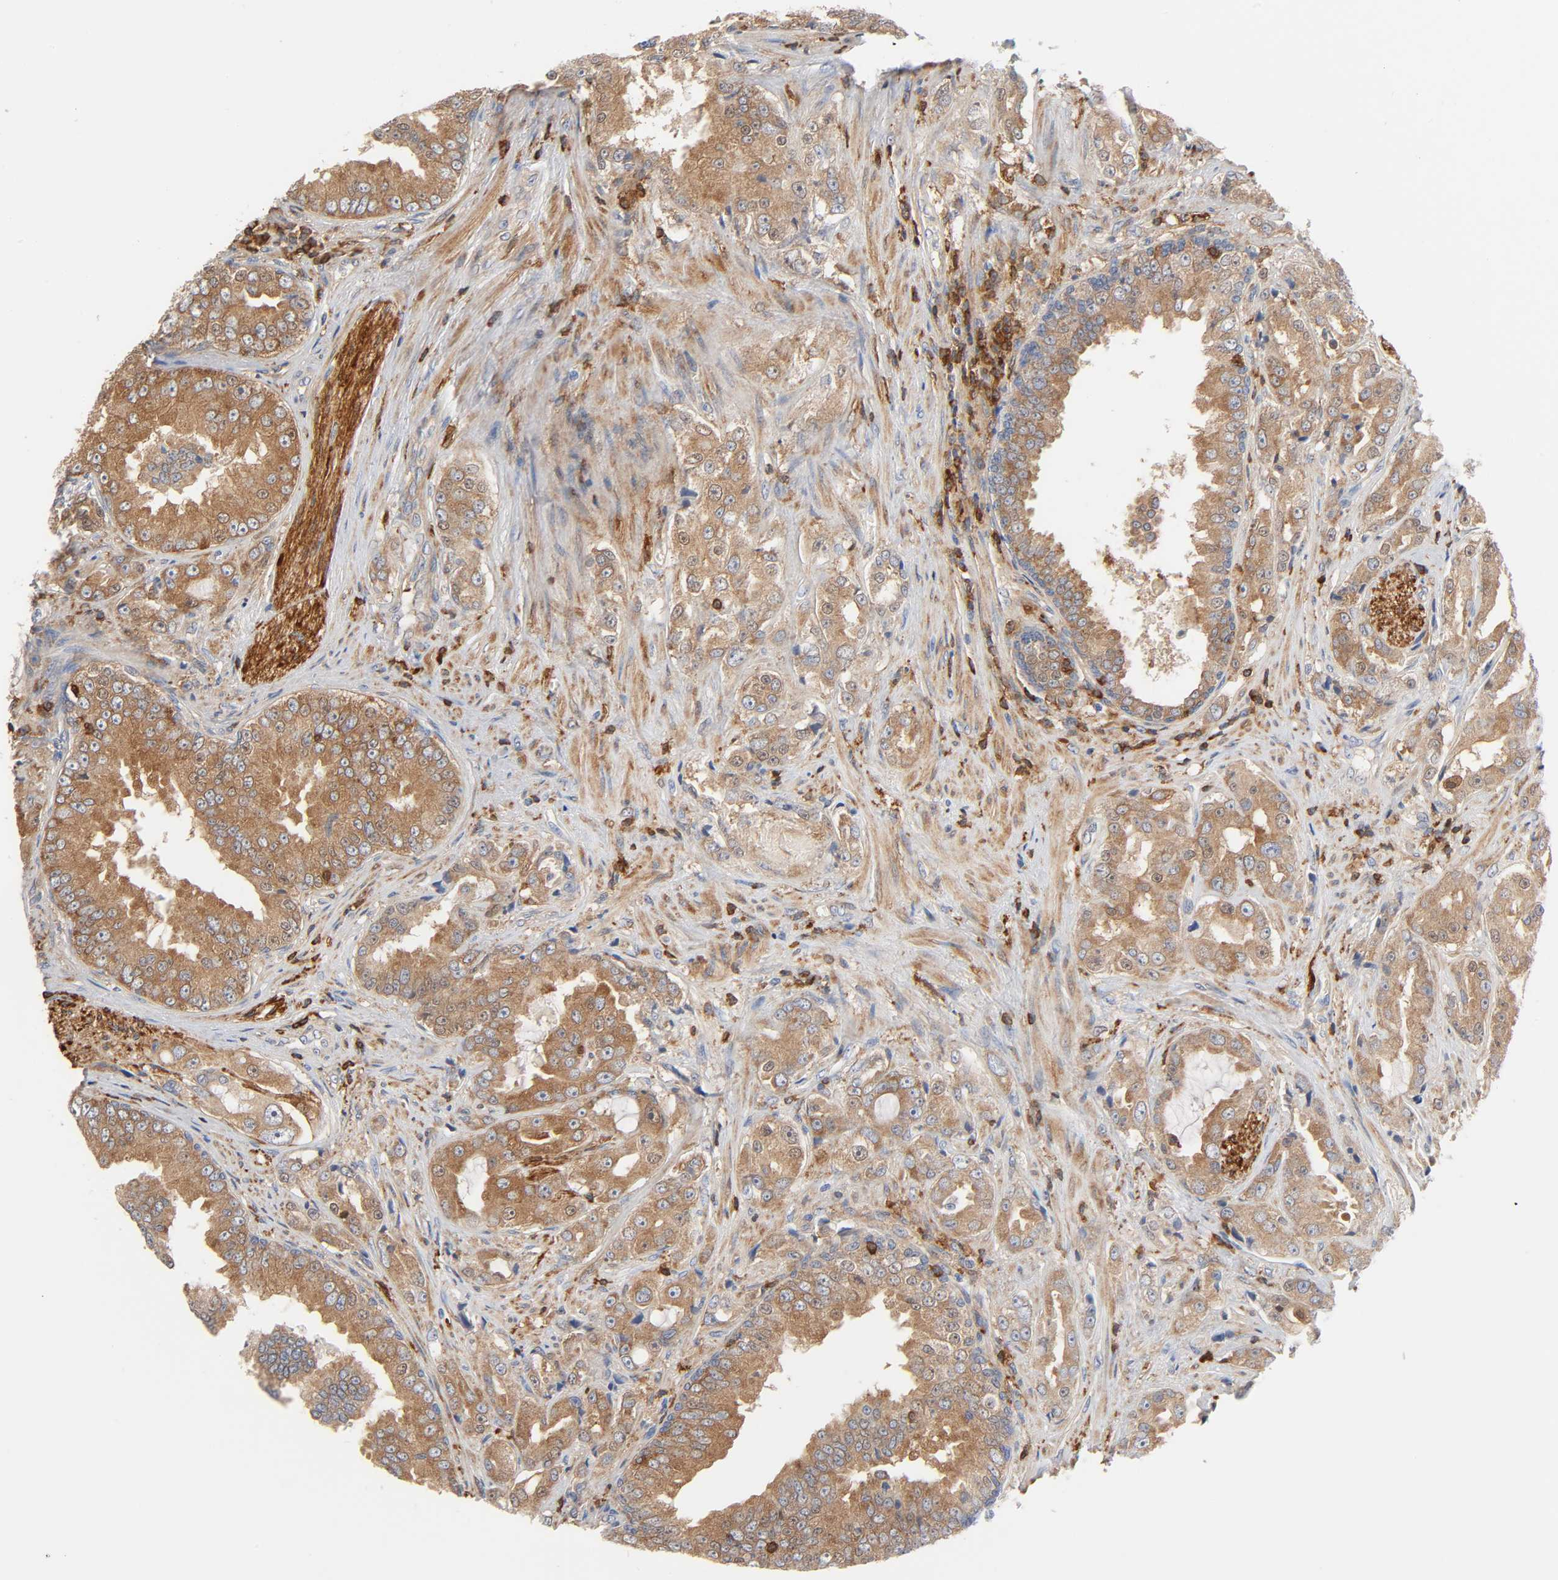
{"staining": {"intensity": "moderate", "quantity": ">75%", "location": "cytoplasmic/membranous,nuclear"}, "tissue": "prostate cancer", "cell_type": "Tumor cells", "image_type": "cancer", "snomed": [{"axis": "morphology", "description": "Adenocarcinoma, High grade"}, {"axis": "topography", "description": "Prostate"}], "caption": "Immunohistochemistry (IHC) (DAB (3,3'-diaminobenzidine)) staining of prostate cancer (adenocarcinoma (high-grade)) exhibits moderate cytoplasmic/membranous and nuclear protein staining in about >75% of tumor cells.", "gene": "BIN1", "patient": {"sex": "male", "age": 73}}